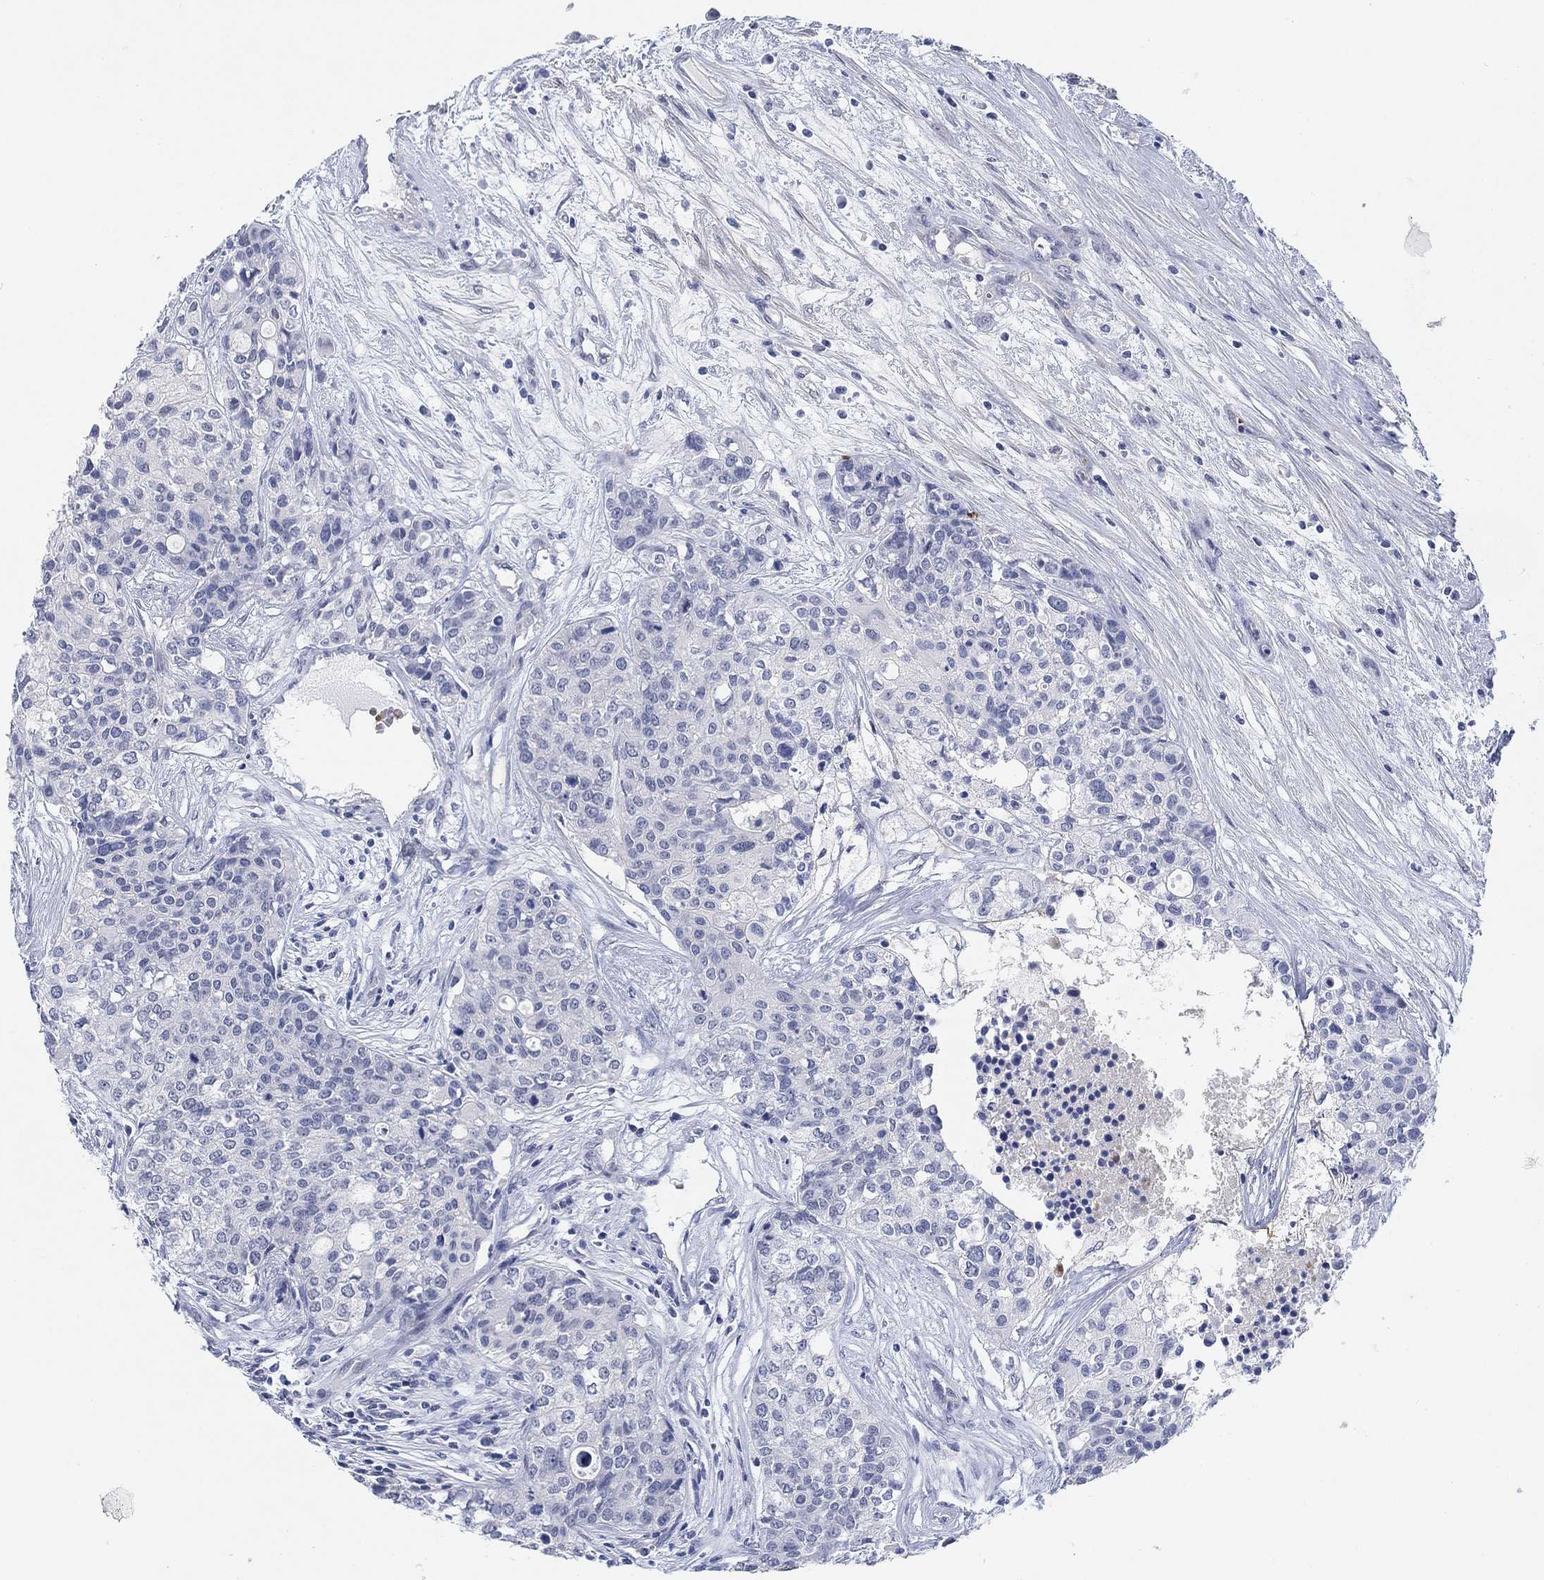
{"staining": {"intensity": "negative", "quantity": "none", "location": "none"}, "tissue": "carcinoid", "cell_type": "Tumor cells", "image_type": "cancer", "snomed": [{"axis": "morphology", "description": "Carcinoid, malignant, NOS"}, {"axis": "topography", "description": "Colon"}], "caption": "High magnification brightfield microscopy of malignant carcinoid stained with DAB (3,3'-diaminobenzidine) (brown) and counterstained with hematoxylin (blue): tumor cells show no significant expression. (Brightfield microscopy of DAB (3,3'-diaminobenzidine) IHC at high magnification).", "gene": "PAX6", "patient": {"sex": "male", "age": 81}}